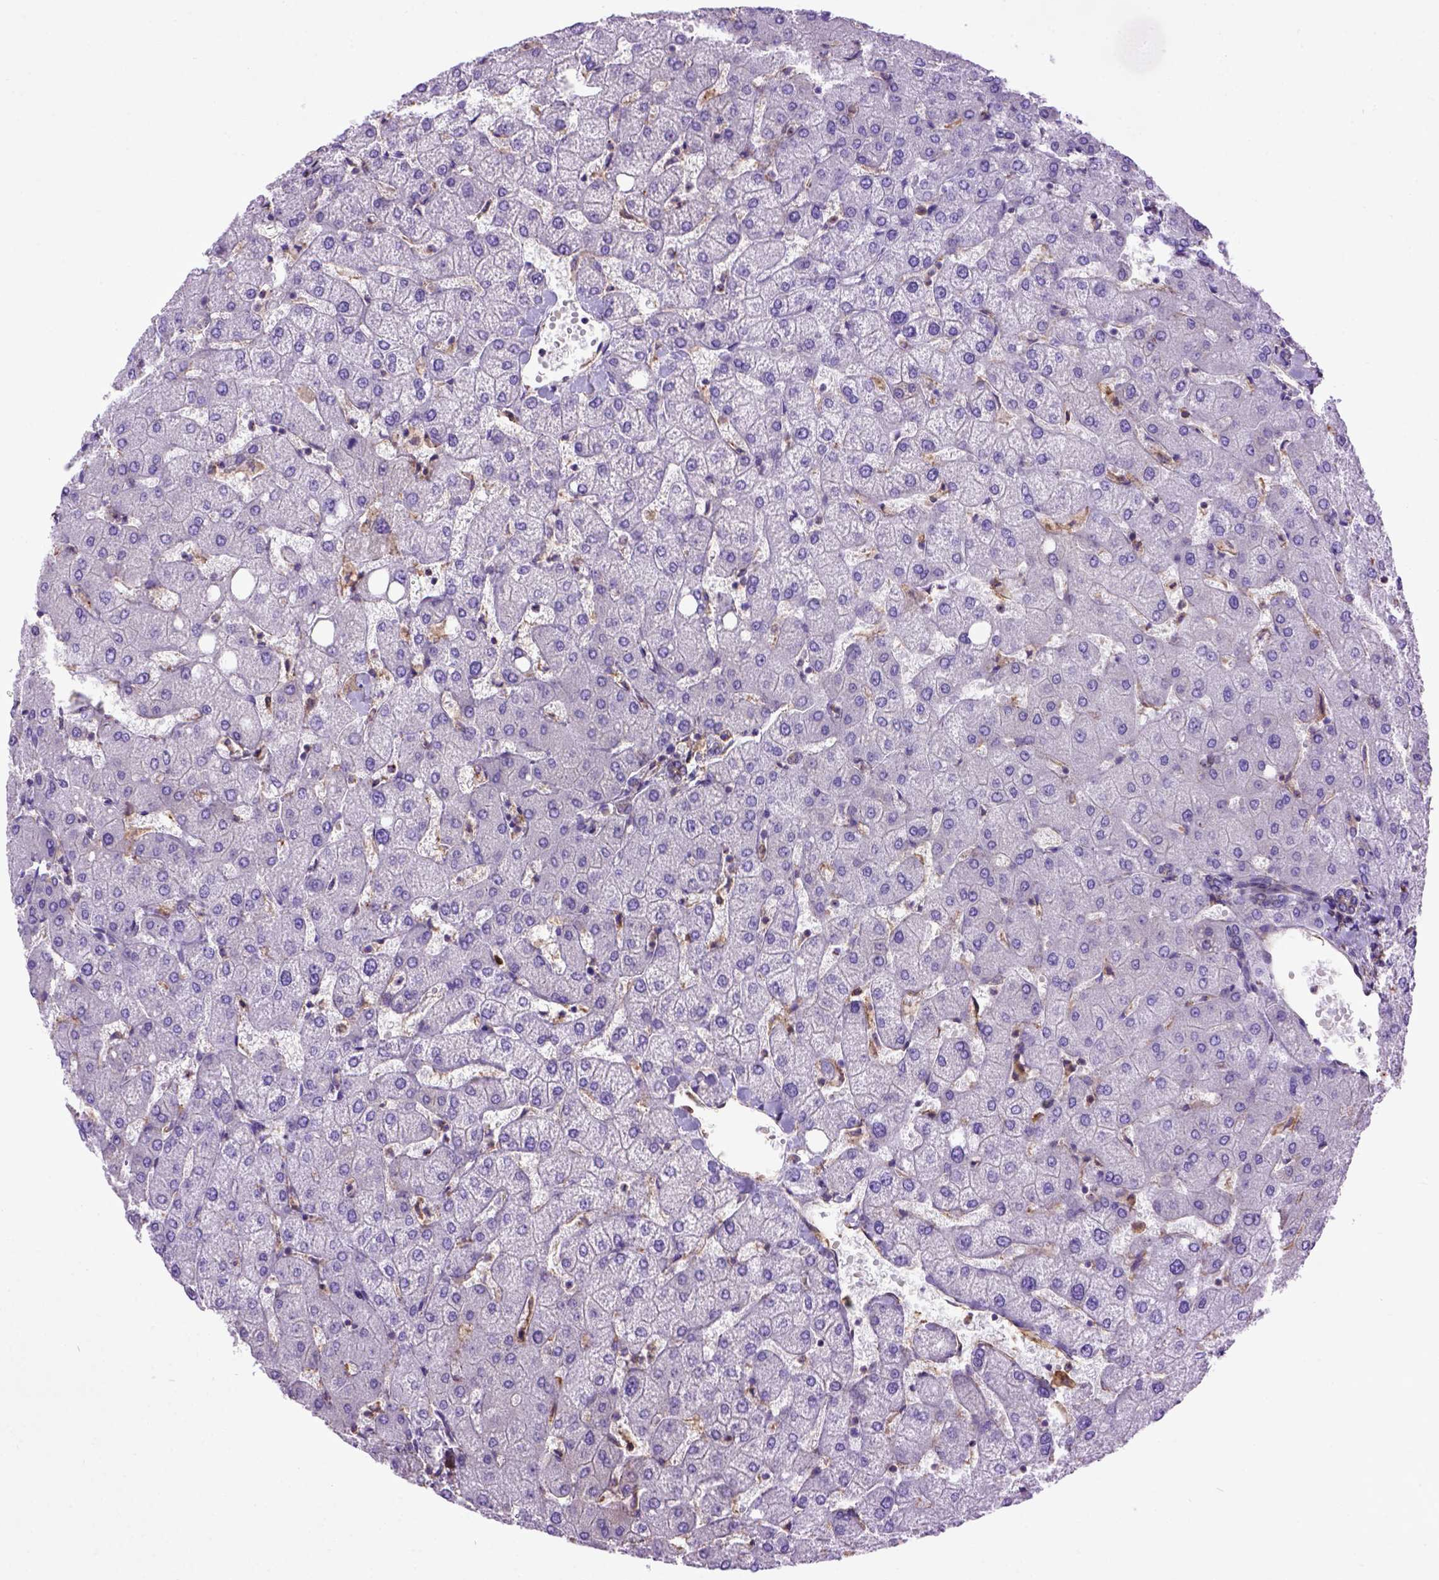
{"staining": {"intensity": "moderate", "quantity": ">75%", "location": "cytoplasmic/membranous"}, "tissue": "liver", "cell_type": "Cholangiocytes", "image_type": "normal", "snomed": [{"axis": "morphology", "description": "Normal tissue, NOS"}, {"axis": "topography", "description": "Liver"}], "caption": "Liver was stained to show a protein in brown. There is medium levels of moderate cytoplasmic/membranous staining in about >75% of cholangiocytes. (DAB (3,3'-diaminobenzidine) IHC with brightfield microscopy, high magnification).", "gene": "MVP", "patient": {"sex": "female", "age": 54}}